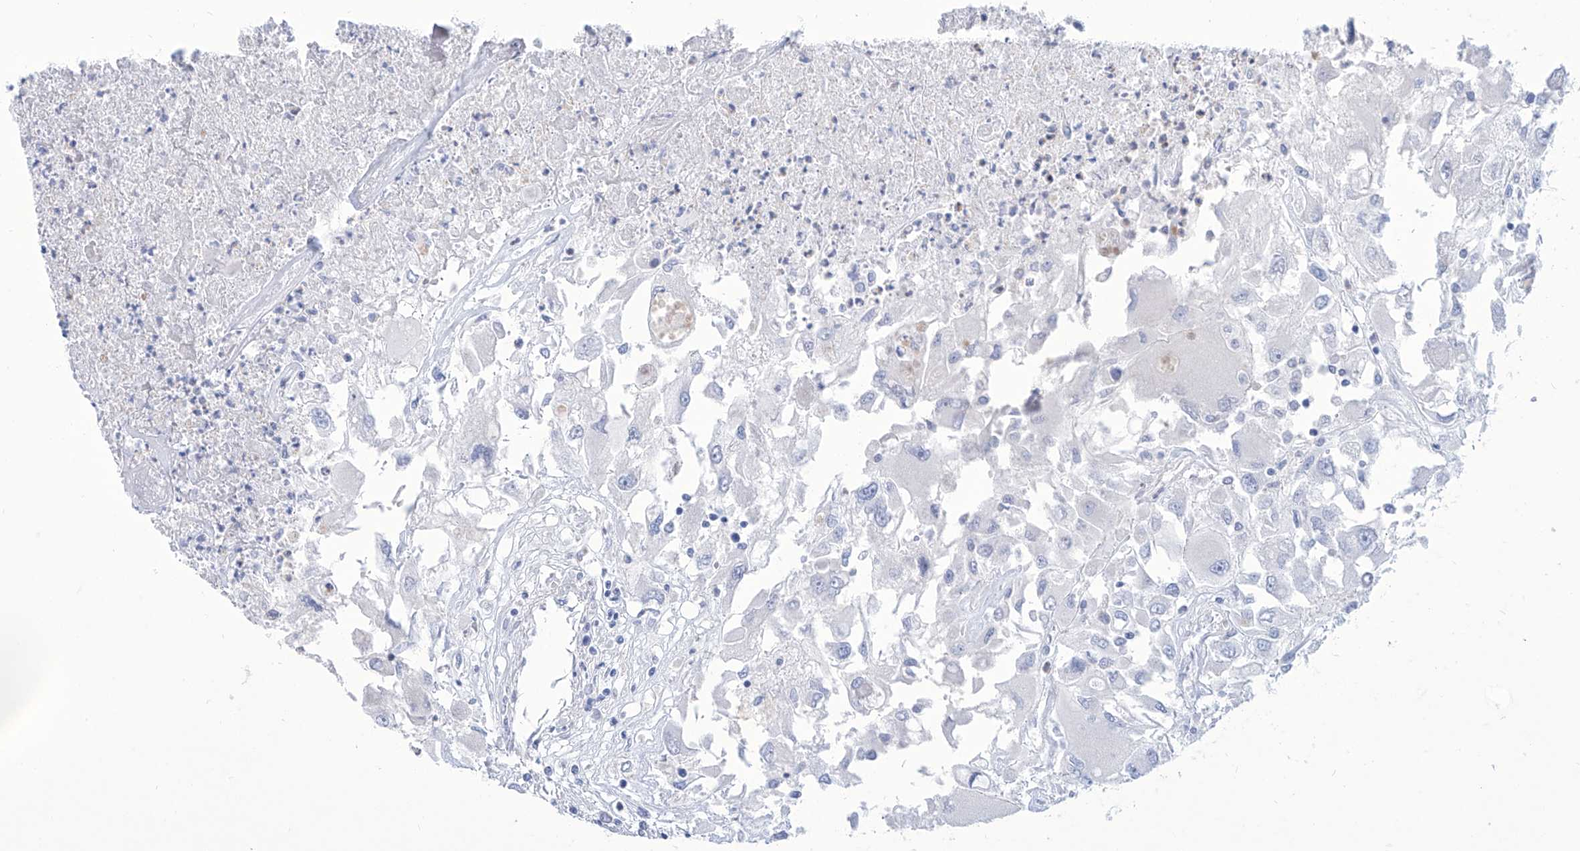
{"staining": {"intensity": "negative", "quantity": "none", "location": "none"}, "tissue": "renal cancer", "cell_type": "Tumor cells", "image_type": "cancer", "snomed": [{"axis": "morphology", "description": "Adenocarcinoma, NOS"}, {"axis": "topography", "description": "Kidney"}], "caption": "Immunohistochemical staining of human renal cancer demonstrates no significant positivity in tumor cells.", "gene": "ALDH6A1", "patient": {"sex": "female", "age": 52}}